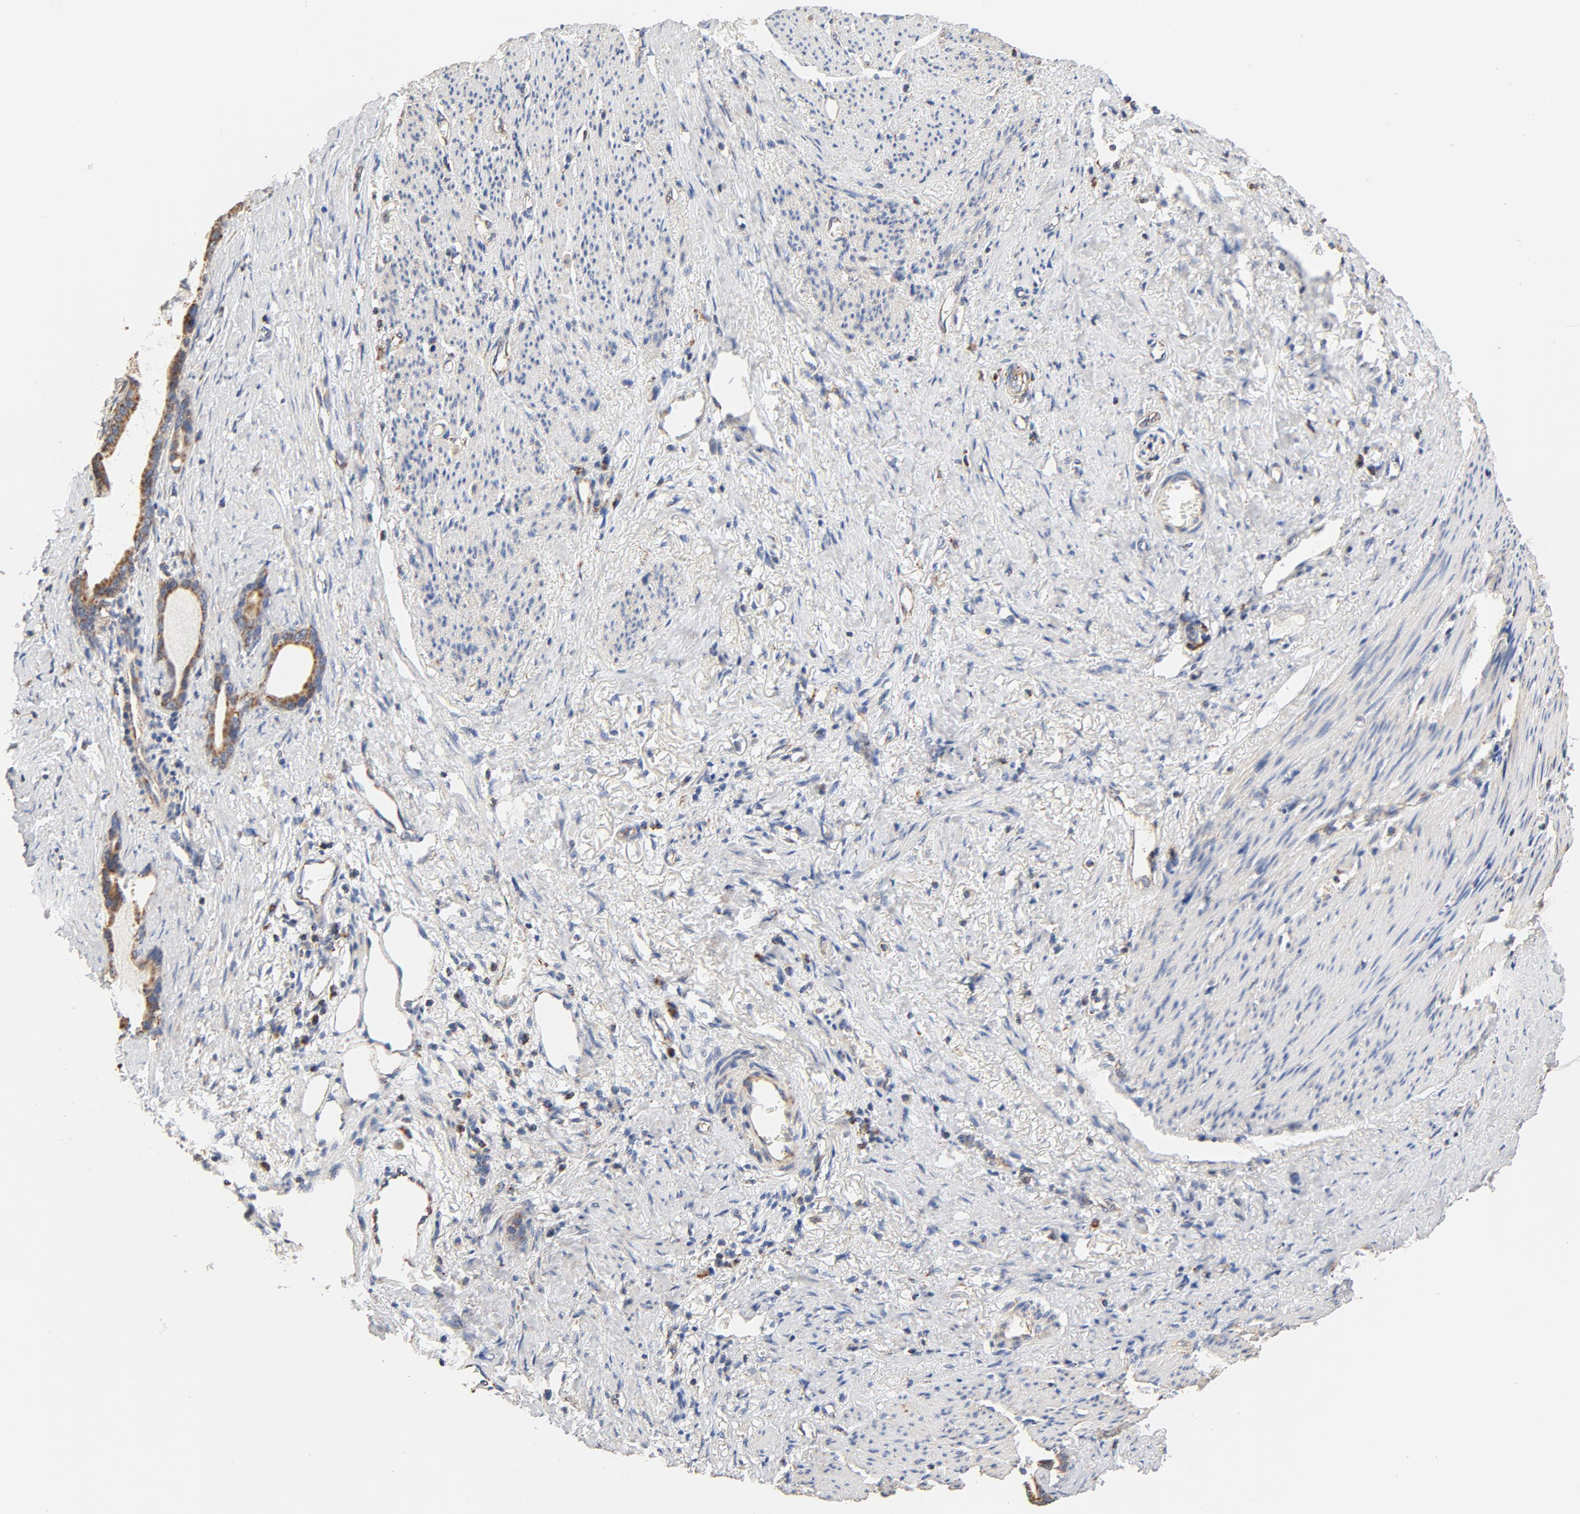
{"staining": {"intensity": "moderate", "quantity": ">75%", "location": "cytoplasmic/membranous"}, "tissue": "stomach cancer", "cell_type": "Tumor cells", "image_type": "cancer", "snomed": [{"axis": "morphology", "description": "Adenocarcinoma, NOS"}, {"axis": "topography", "description": "Stomach"}], "caption": "IHC photomicrograph of stomach cancer stained for a protein (brown), which demonstrates medium levels of moderate cytoplasmic/membranous expression in approximately >75% of tumor cells.", "gene": "COX4I1", "patient": {"sex": "female", "age": 75}}